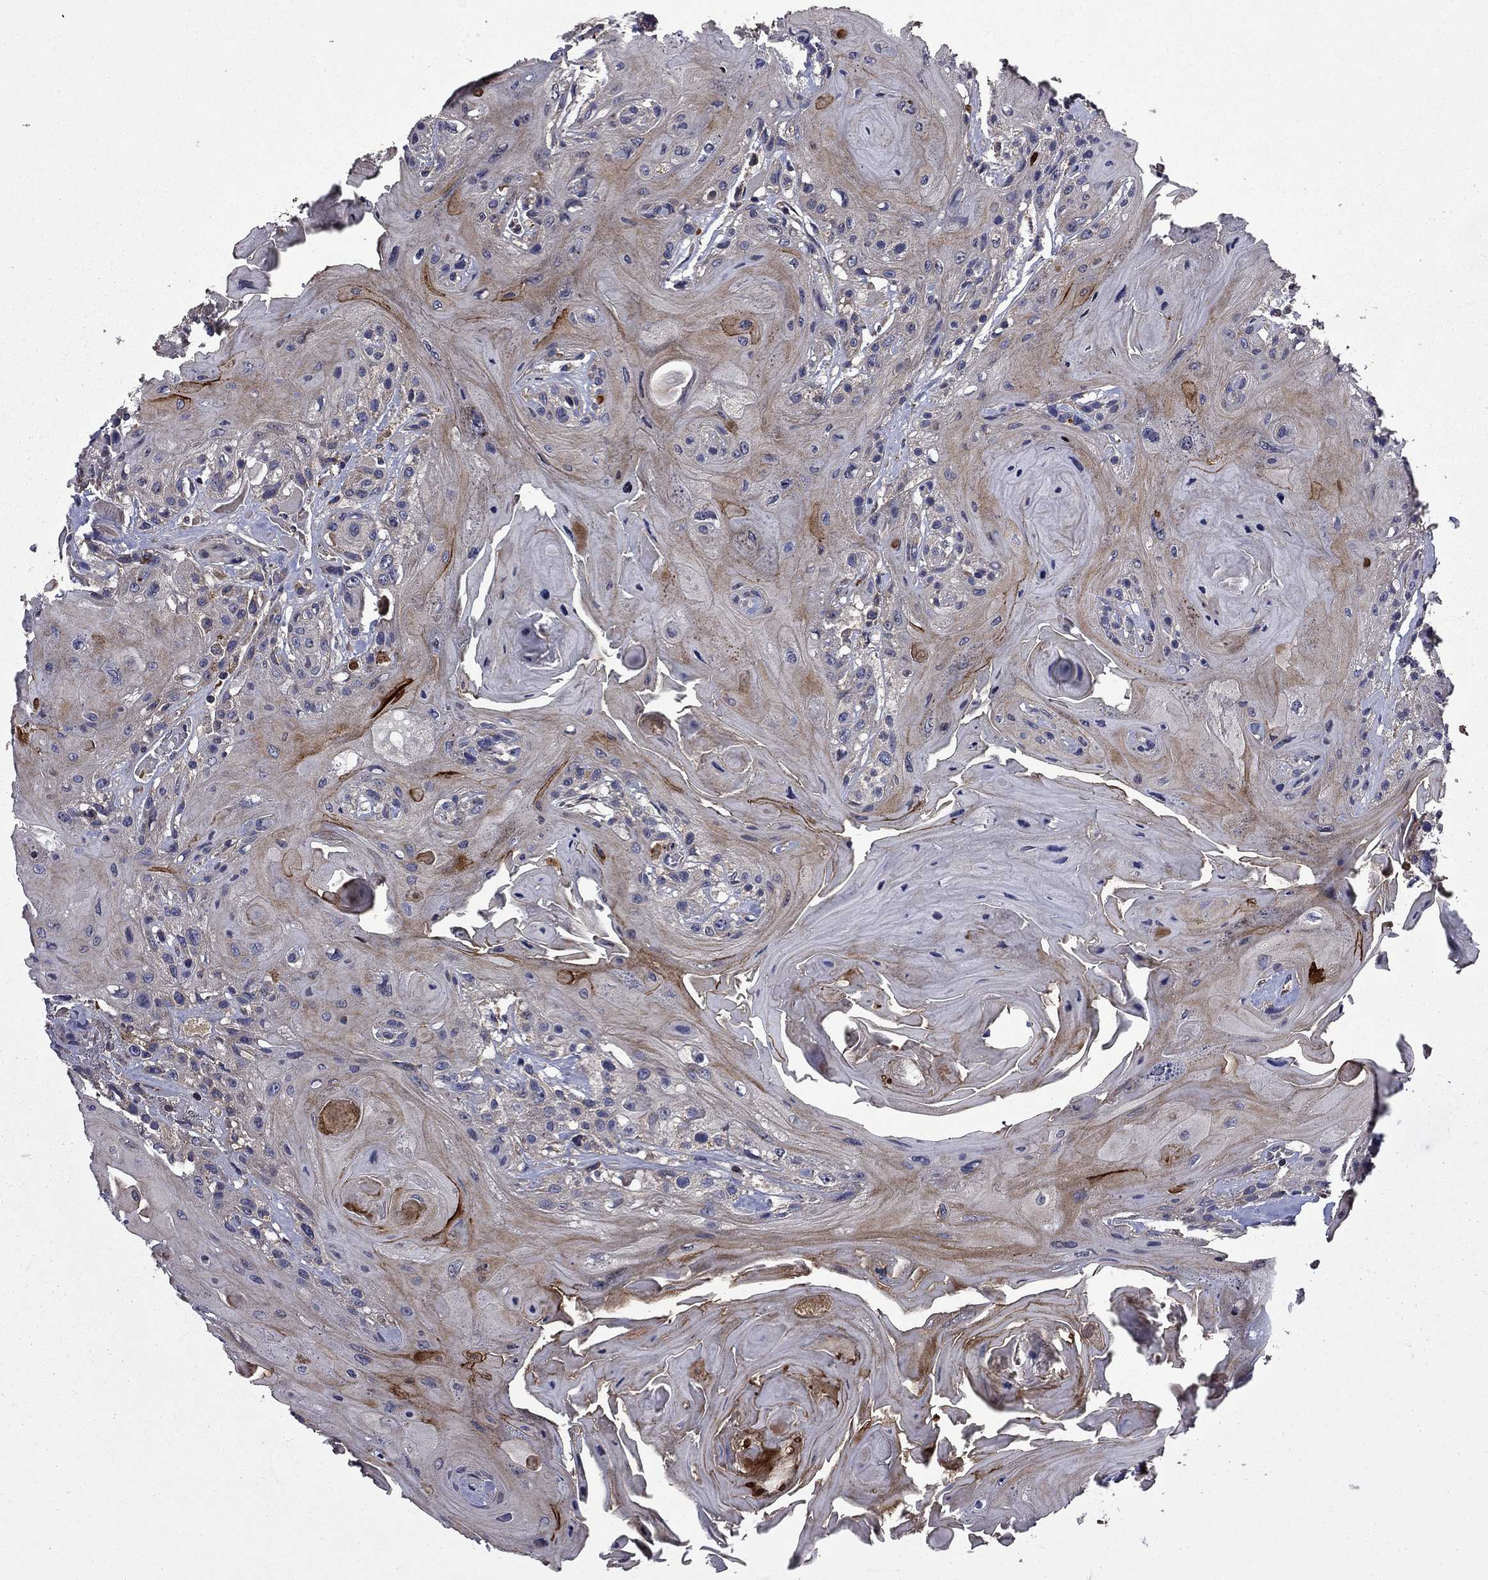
{"staining": {"intensity": "weak", "quantity": "25%-75%", "location": "cytoplasmic/membranous"}, "tissue": "head and neck cancer", "cell_type": "Tumor cells", "image_type": "cancer", "snomed": [{"axis": "morphology", "description": "Squamous cell carcinoma, NOS"}, {"axis": "topography", "description": "Head-Neck"}], "caption": "Protein analysis of squamous cell carcinoma (head and neck) tissue displays weak cytoplasmic/membranous expression in approximately 25%-75% of tumor cells.", "gene": "CEACAM7", "patient": {"sex": "female", "age": 59}}